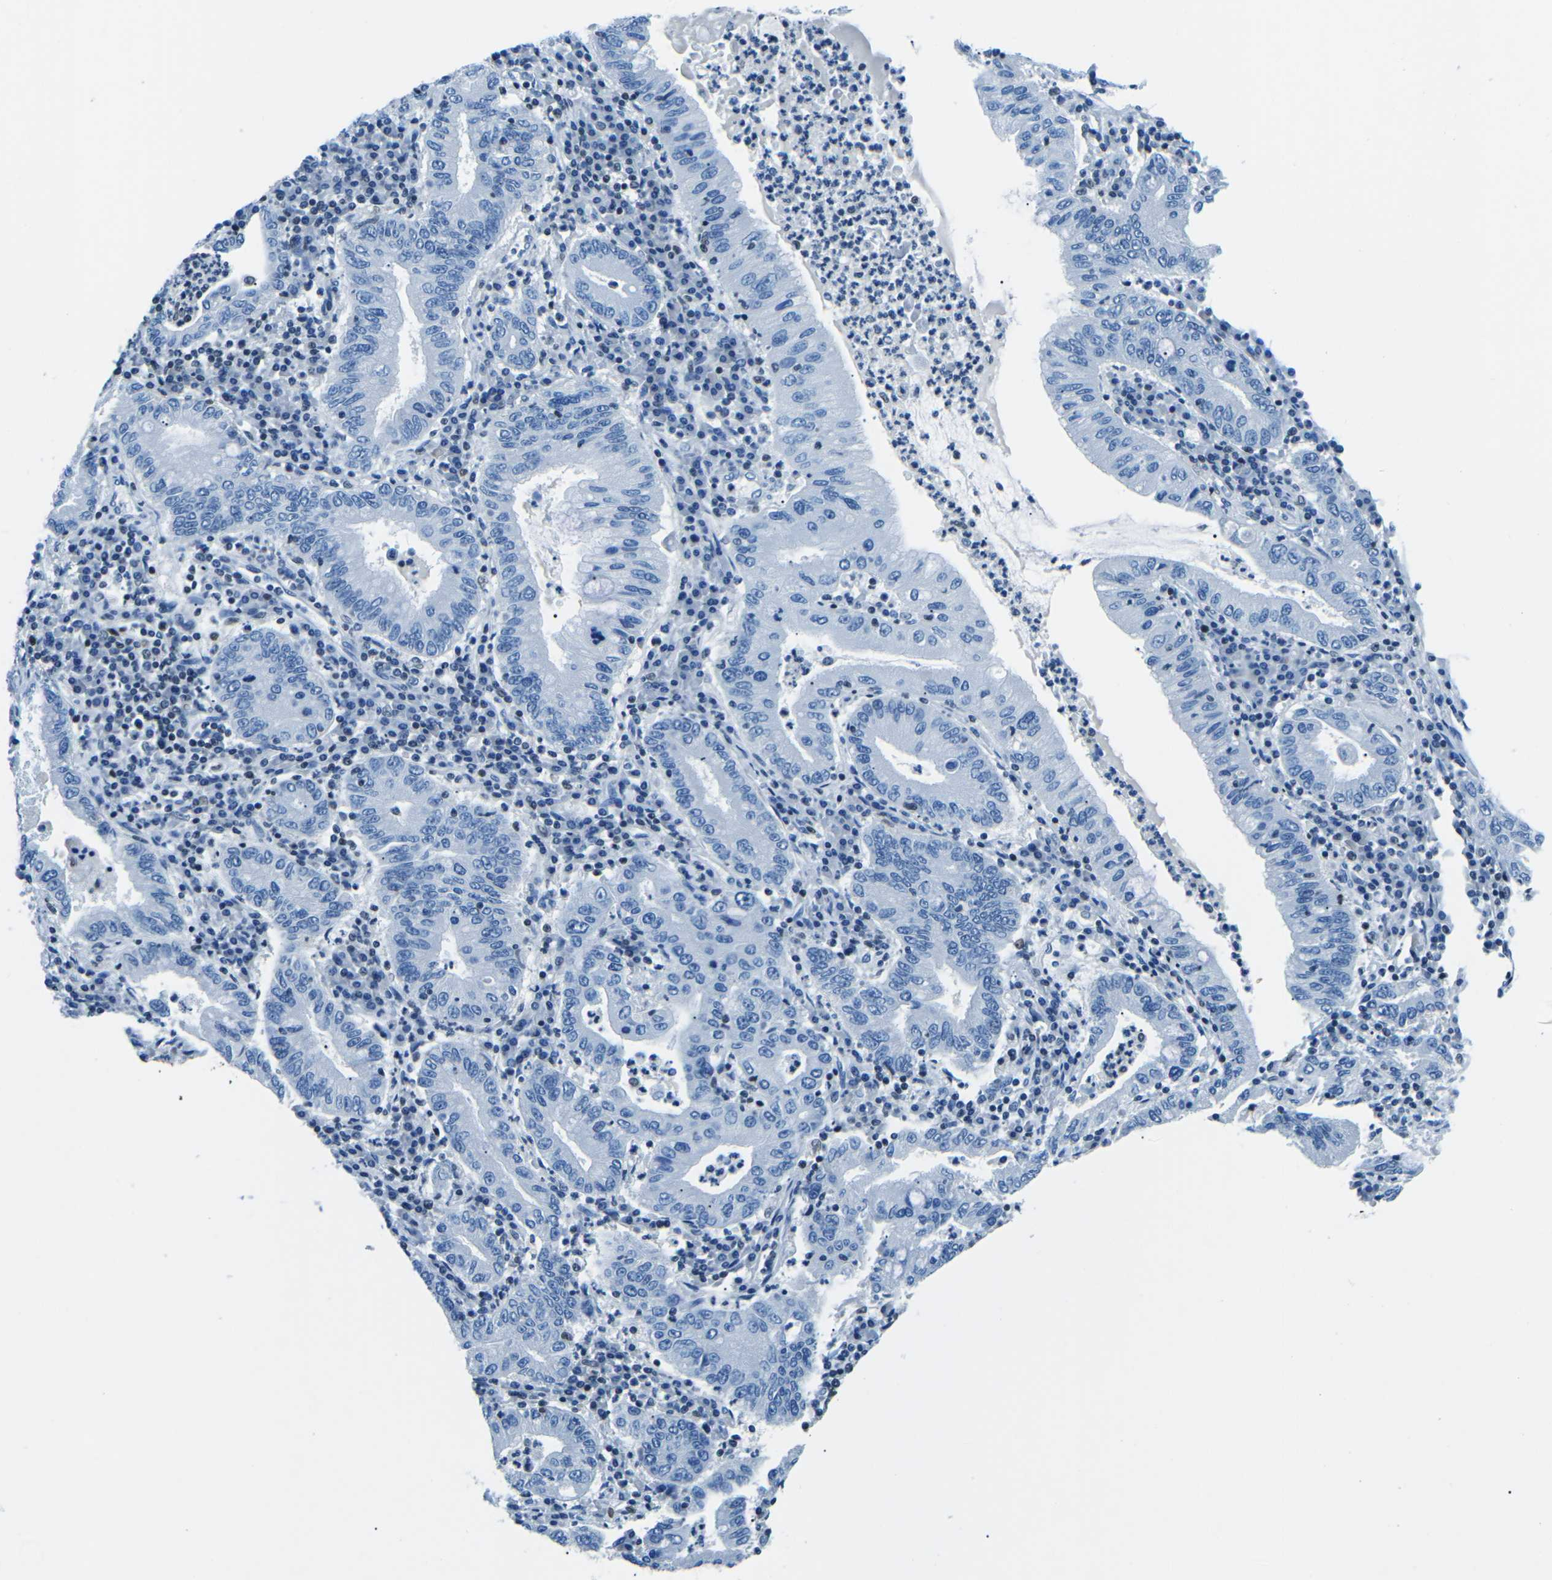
{"staining": {"intensity": "negative", "quantity": "none", "location": "none"}, "tissue": "stomach cancer", "cell_type": "Tumor cells", "image_type": "cancer", "snomed": [{"axis": "morphology", "description": "Normal tissue, NOS"}, {"axis": "morphology", "description": "Adenocarcinoma, NOS"}, {"axis": "topography", "description": "Esophagus"}, {"axis": "topography", "description": "Stomach, upper"}, {"axis": "topography", "description": "Peripheral nerve tissue"}], "caption": "The immunohistochemistry histopathology image has no significant positivity in tumor cells of stomach cancer tissue. The staining is performed using DAB (3,3'-diaminobenzidine) brown chromogen with nuclei counter-stained in using hematoxylin.", "gene": "CELF2", "patient": {"sex": "male", "age": 62}}